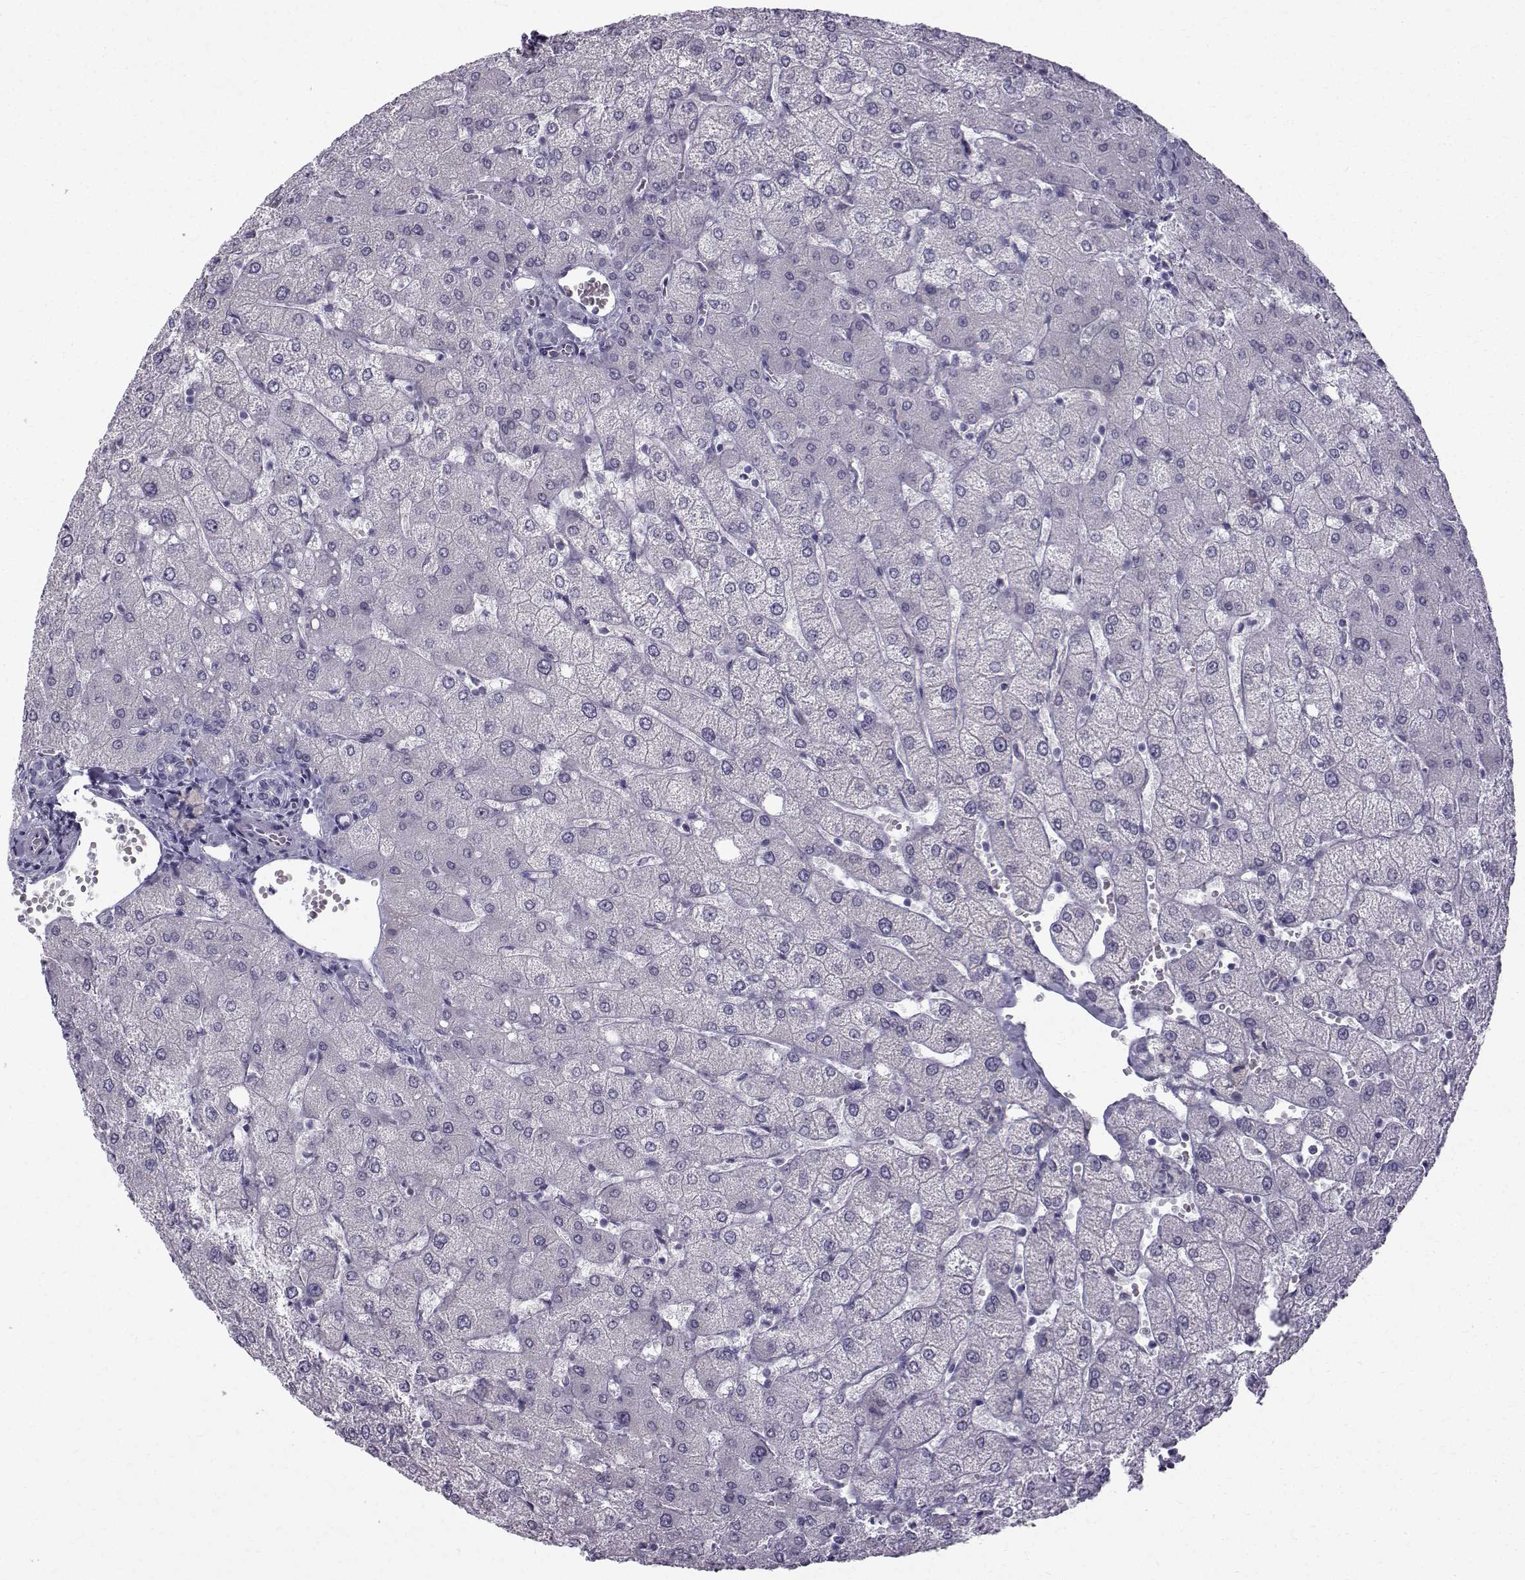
{"staining": {"intensity": "negative", "quantity": "none", "location": "none"}, "tissue": "liver", "cell_type": "Cholangiocytes", "image_type": "normal", "snomed": [{"axis": "morphology", "description": "Normal tissue, NOS"}, {"axis": "topography", "description": "Liver"}], "caption": "IHC of benign human liver shows no staining in cholangiocytes. Brightfield microscopy of immunohistochemistry (IHC) stained with DAB (3,3'-diaminobenzidine) (brown) and hematoxylin (blue), captured at high magnification.", "gene": "ROPN1B", "patient": {"sex": "female", "age": 54}}